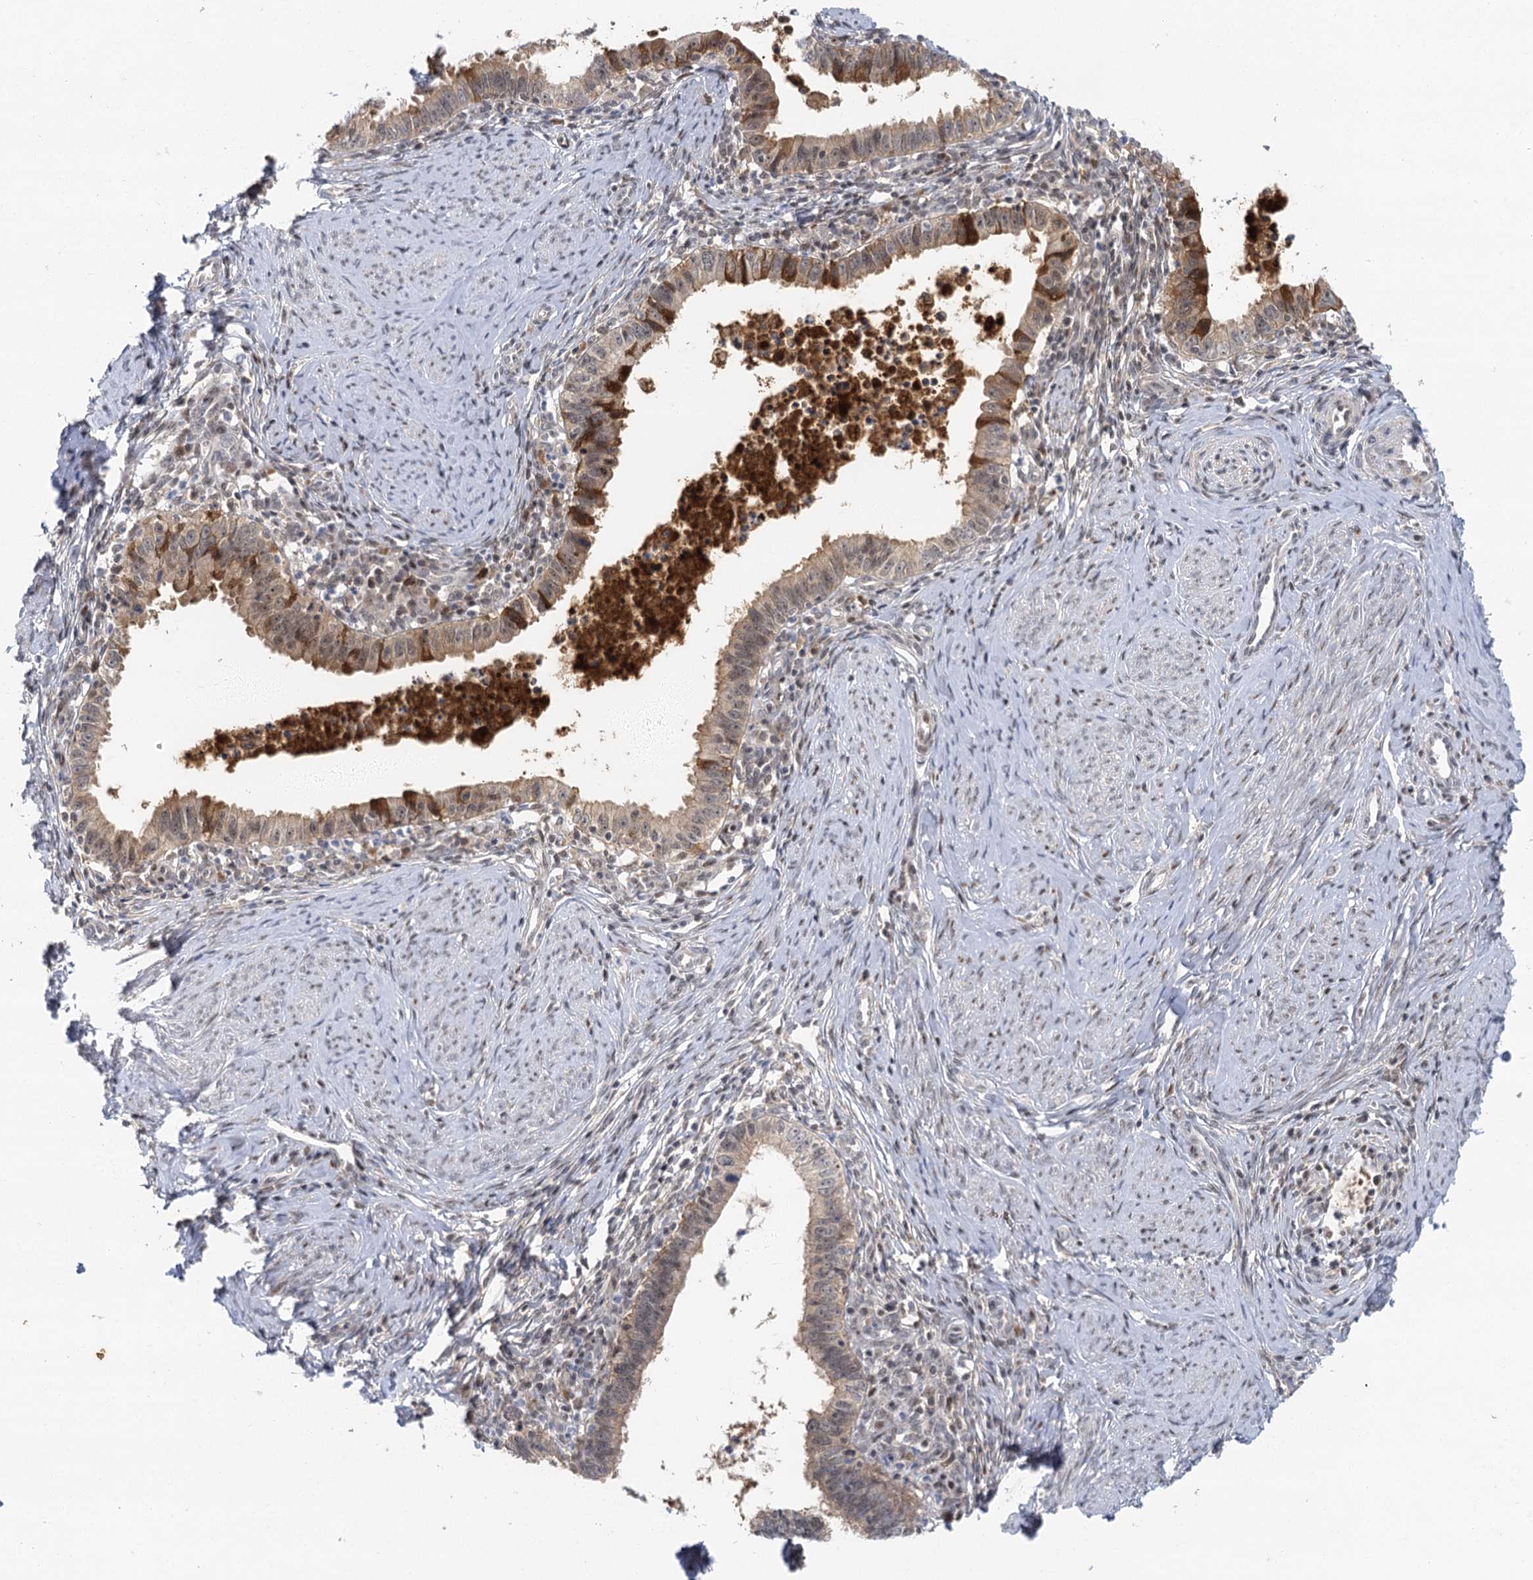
{"staining": {"intensity": "moderate", "quantity": "<25%", "location": "cytoplasmic/membranous"}, "tissue": "cervical cancer", "cell_type": "Tumor cells", "image_type": "cancer", "snomed": [{"axis": "morphology", "description": "Adenocarcinoma, NOS"}, {"axis": "topography", "description": "Cervix"}], "caption": "About <25% of tumor cells in human cervical cancer (adenocarcinoma) display moderate cytoplasmic/membranous protein positivity as visualized by brown immunohistochemical staining.", "gene": "IL11RA", "patient": {"sex": "female", "age": 36}}